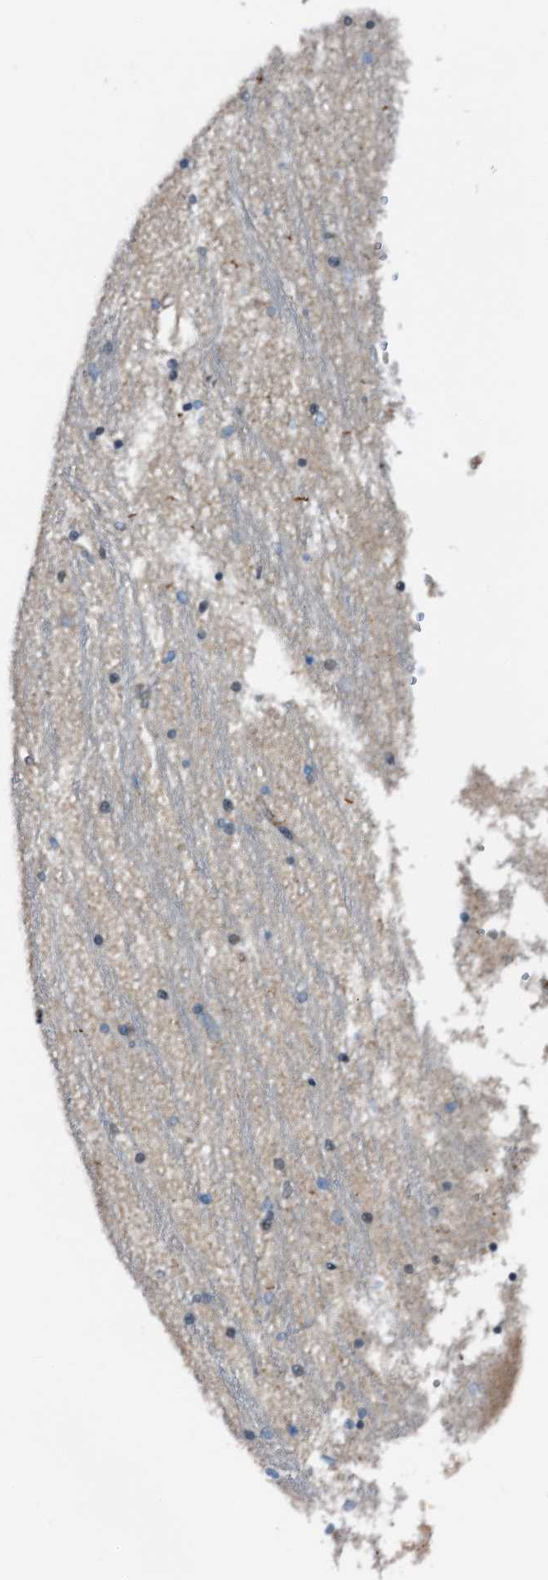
{"staining": {"intensity": "negative", "quantity": "none", "location": "none"}, "tissue": "hippocampus", "cell_type": "Glial cells", "image_type": "normal", "snomed": [{"axis": "morphology", "description": "Normal tissue, NOS"}, {"axis": "topography", "description": "Hippocampus"}], "caption": "An image of hippocampus stained for a protein exhibits no brown staining in glial cells. The staining is performed using DAB (3,3'-diaminobenzidine) brown chromogen with nuclei counter-stained in using hematoxylin.", "gene": "ZNF609", "patient": {"sex": "male", "age": 45}}